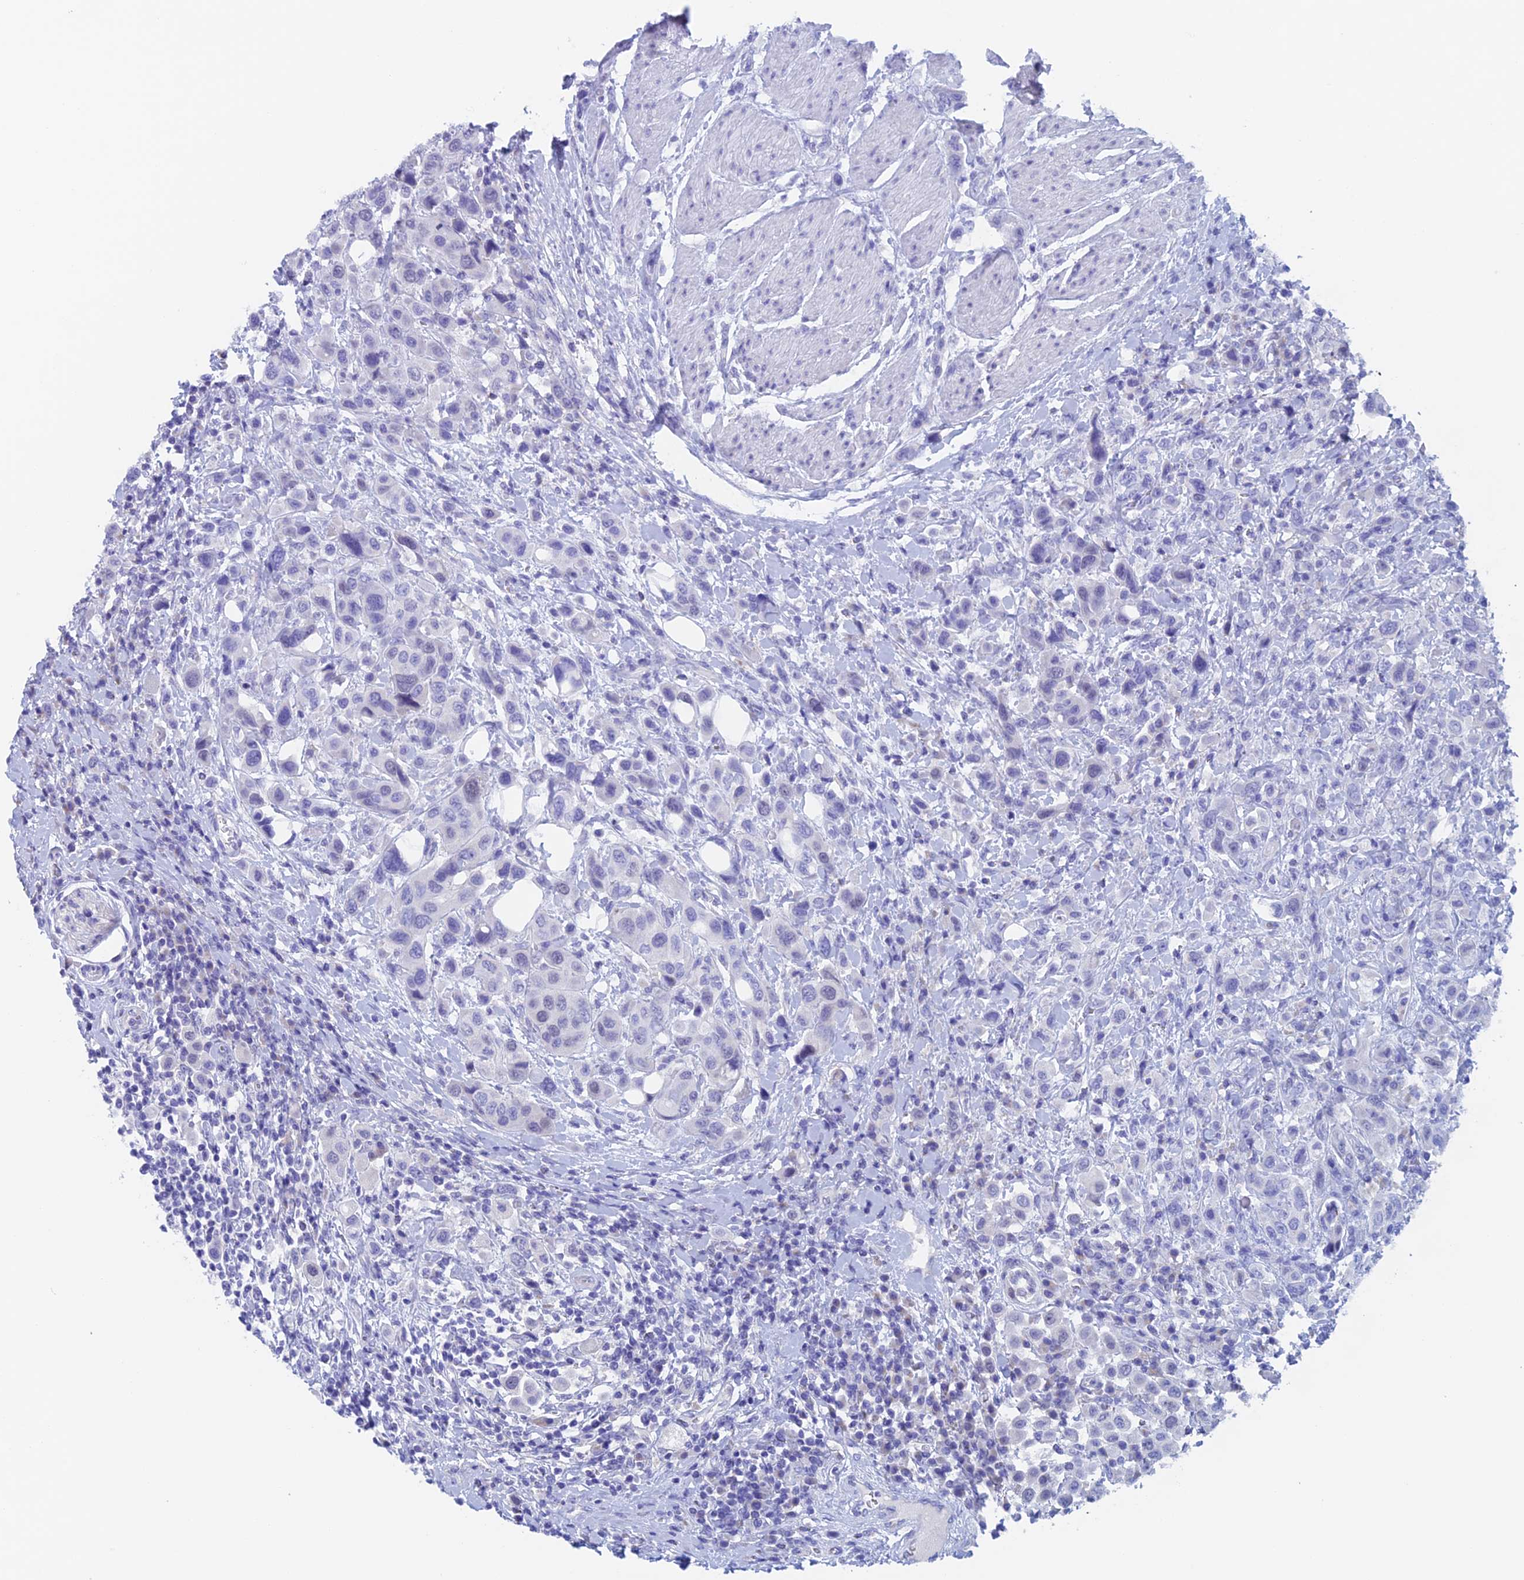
{"staining": {"intensity": "negative", "quantity": "none", "location": "none"}, "tissue": "urothelial cancer", "cell_type": "Tumor cells", "image_type": "cancer", "snomed": [{"axis": "morphology", "description": "Urothelial carcinoma, High grade"}, {"axis": "topography", "description": "Urinary bladder"}], "caption": "There is no significant expression in tumor cells of urothelial carcinoma (high-grade).", "gene": "PSMC3IP", "patient": {"sex": "male", "age": 50}}